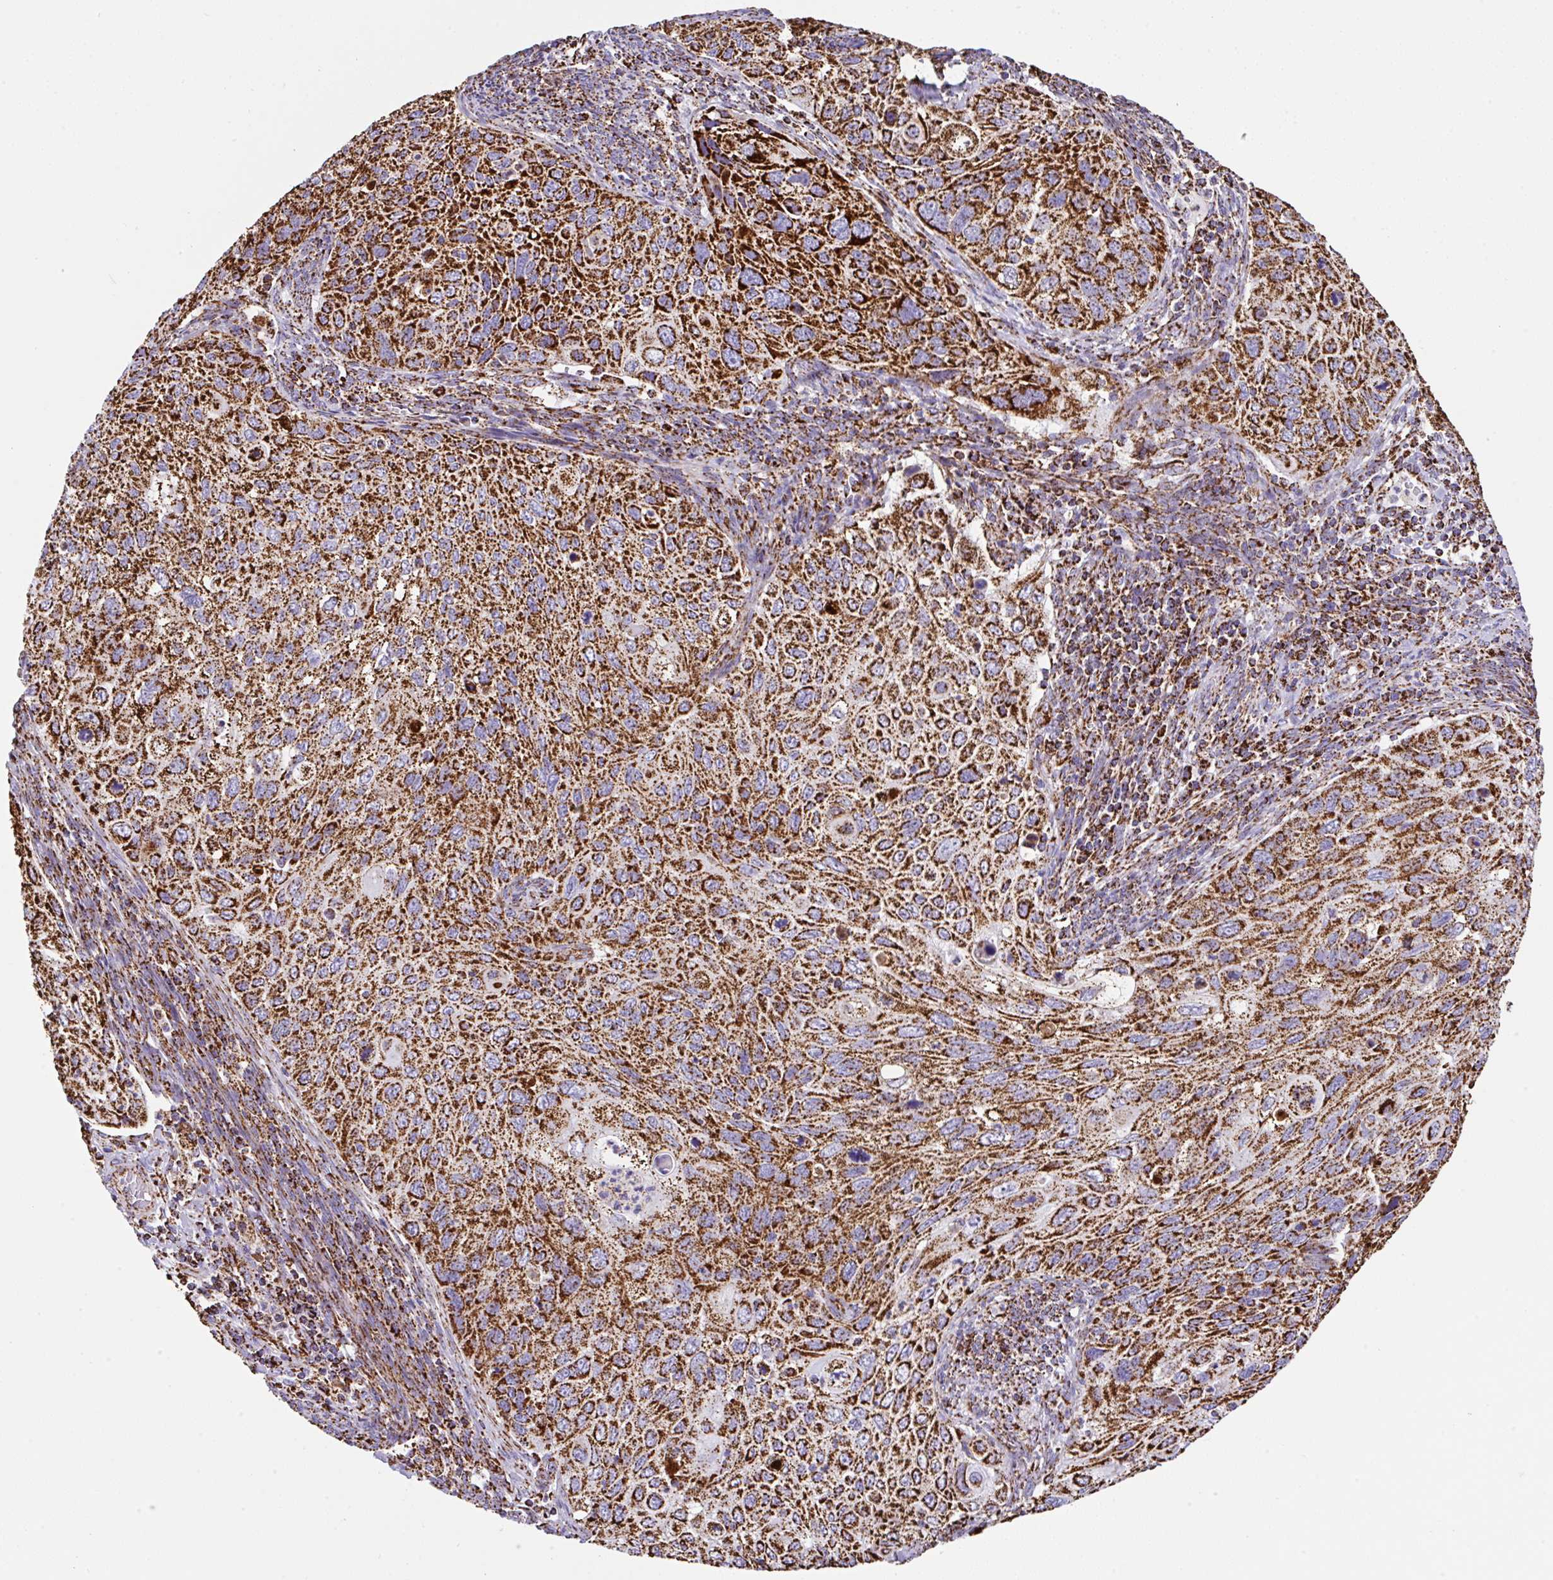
{"staining": {"intensity": "strong", "quantity": ">75%", "location": "cytoplasmic/membranous"}, "tissue": "cervical cancer", "cell_type": "Tumor cells", "image_type": "cancer", "snomed": [{"axis": "morphology", "description": "Squamous cell carcinoma, NOS"}, {"axis": "topography", "description": "Cervix"}], "caption": "Tumor cells display high levels of strong cytoplasmic/membranous expression in about >75% of cells in cervical cancer.", "gene": "ANKRD33B", "patient": {"sex": "female", "age": 70}}